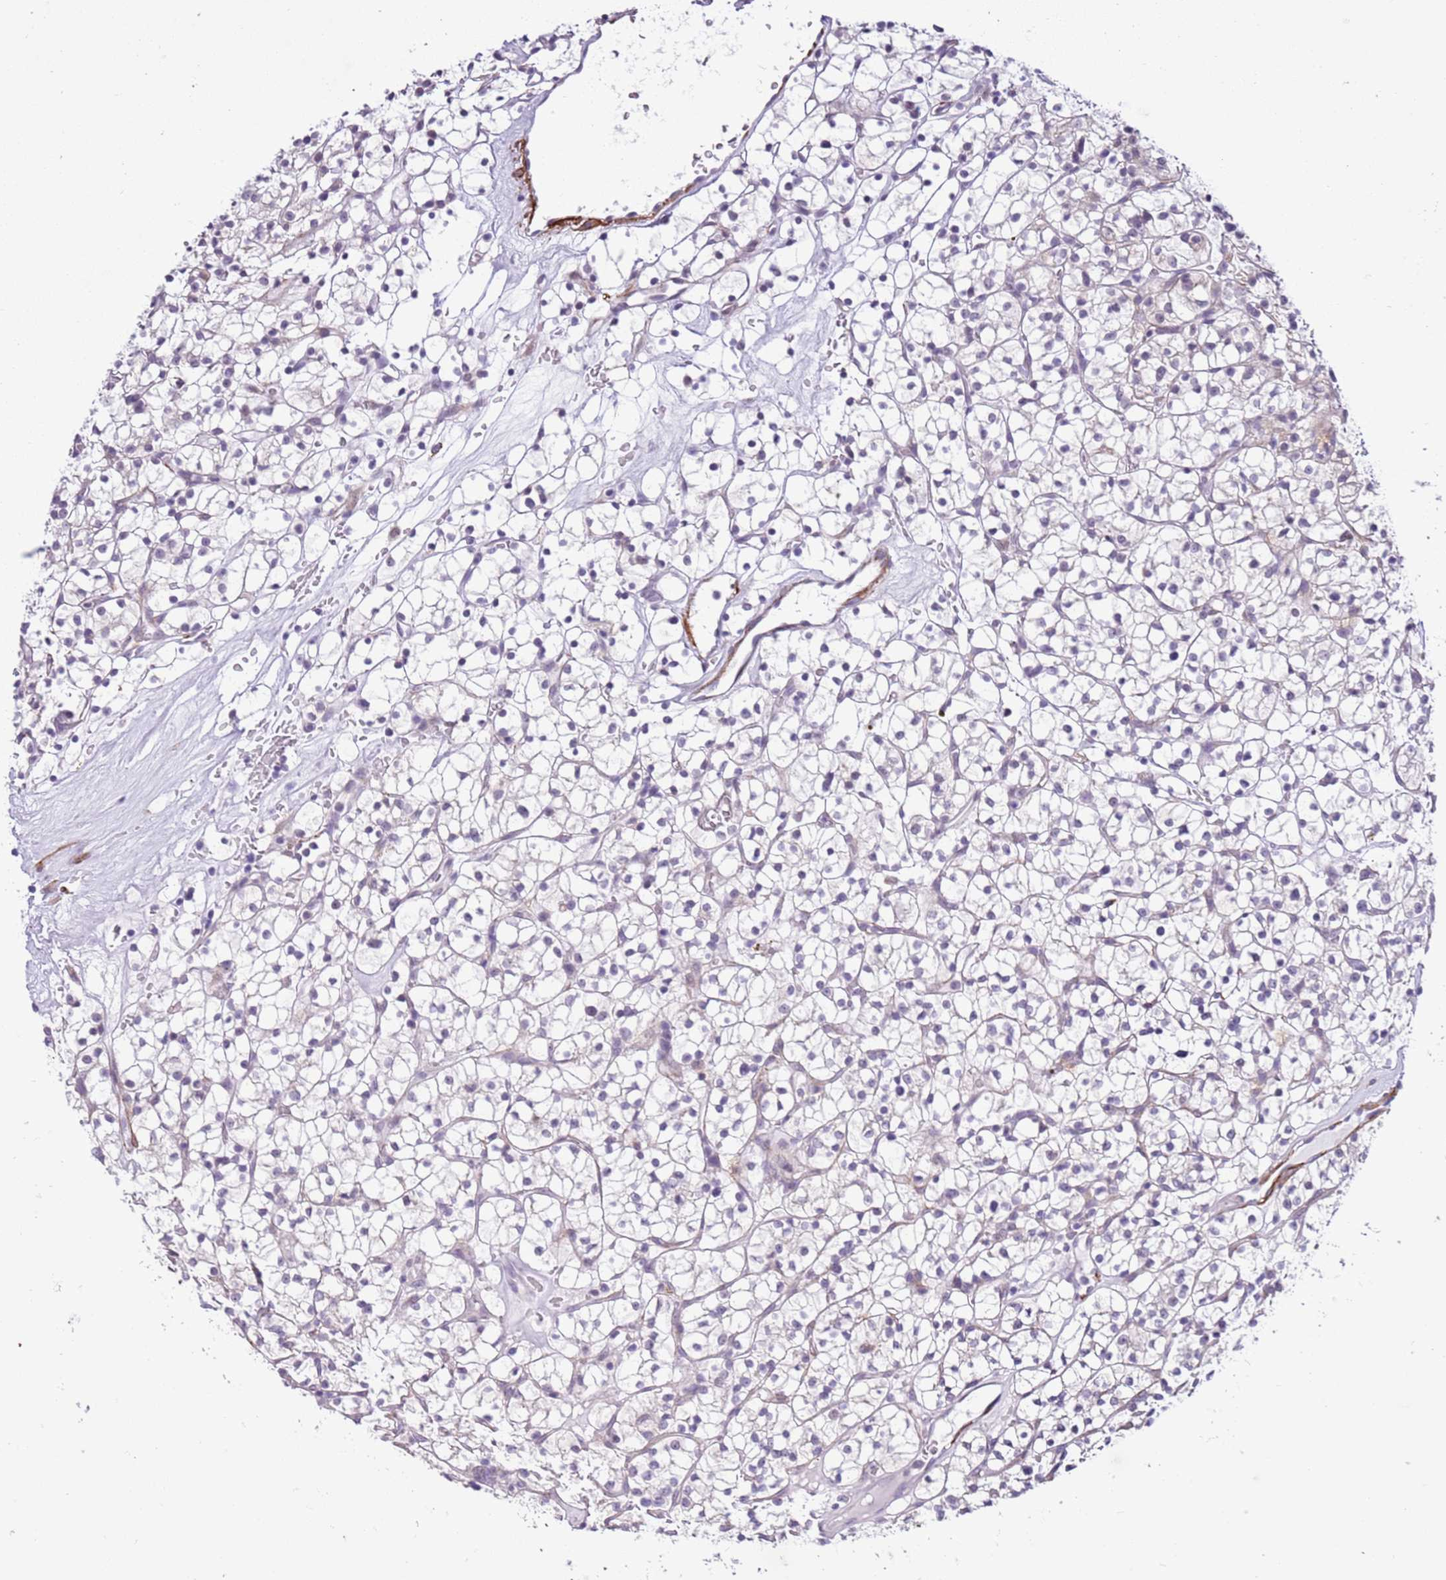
{"staining": {"intensity": "negative", "quantity": "none", "location": "none"}, "tissue": "renal cancer", "cell_type": "Tumor cells", "image_type": "cancer", "snomed": [{"axis": "morphology", "description": "Adenocarcinoma, NOS"}, {"axis": "topography", "description": "Kidney"}], "caption": "DAB (3,3'-diaminobenzidine) immunohistochemical staining of human renal adenocarcinoma reveals no significant staining in tumor cells.", "gene": "SMIM4", "patient": {"sex": "female", "age": 64}}